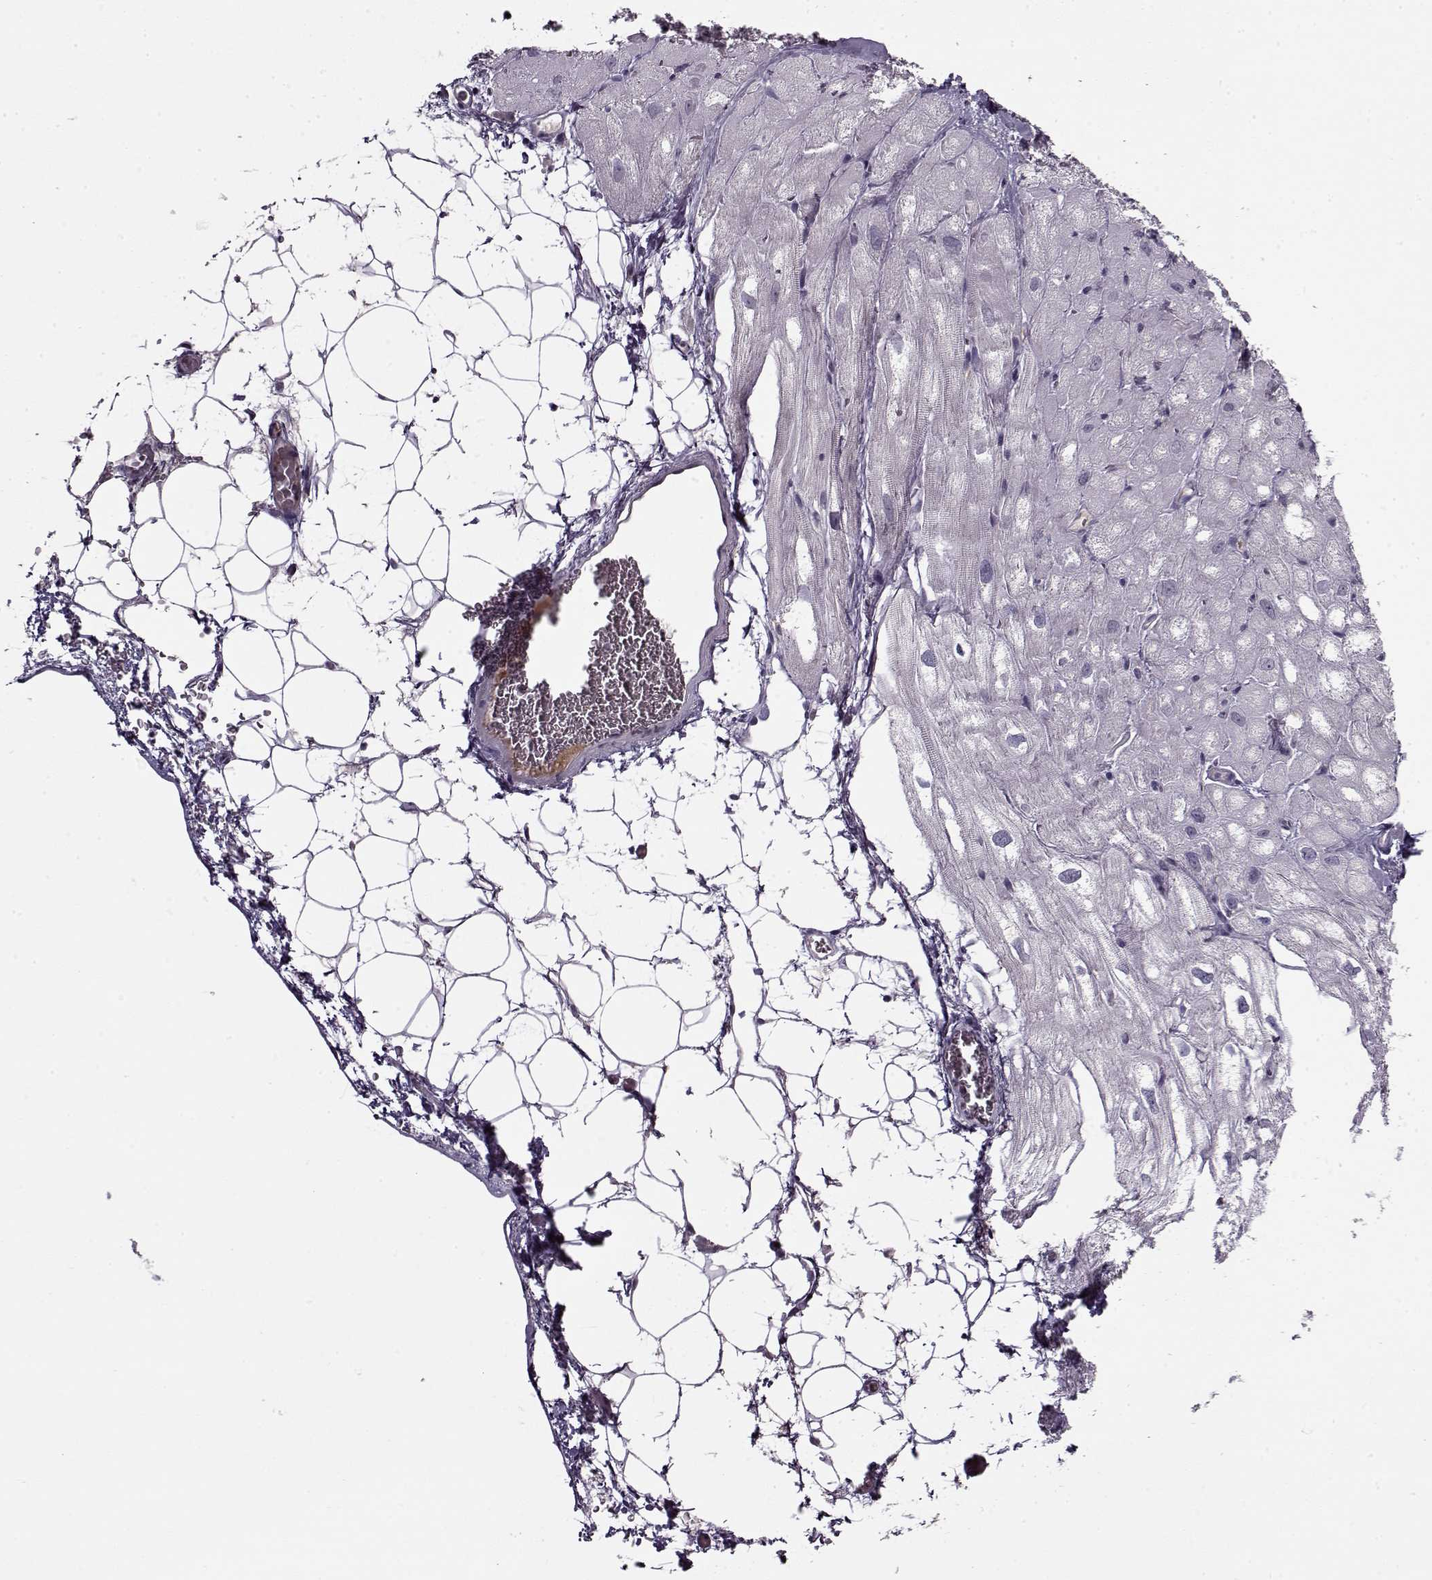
{"staining": {"intensity": "negative", "quantity": "none", "location": "none"}, "tissue": "heart muscle", "cell_type": "Cardiomyocytes", "image_type": "normal", "snomed": [{"axis": "morphology", "description": "Normal tissue, NOS"}, {"axis": "topography", "description": "Heart"}], "caption": "Immunohistochemistry of benign heart muscle shows no expression in cardiomyocytes. (DAB (3,3'-diaminobenzidine) immunohistochemistry, high magnification).", "gene": "KRT9", "patient": {"sex": "male", "age": 61}}